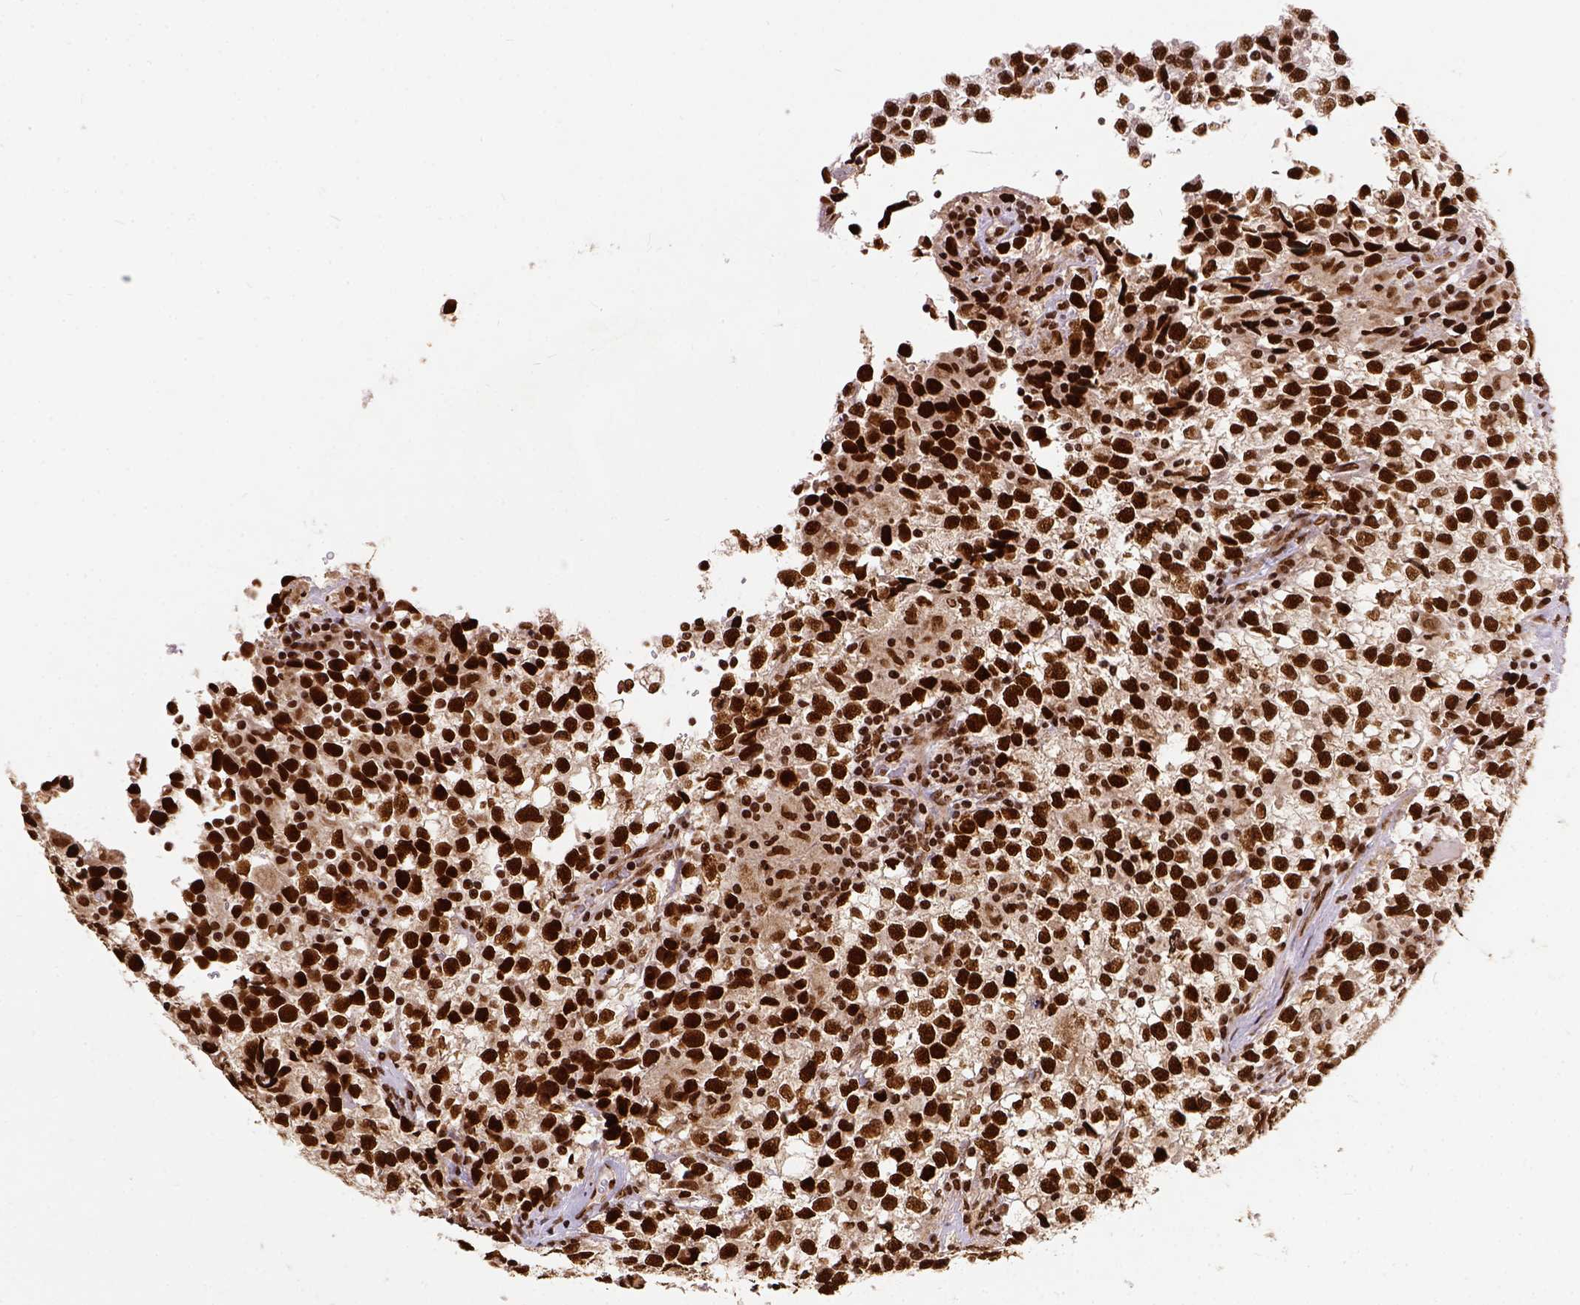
{"staining": {"intensity": "strong", "quantity": ">75%", "location": "nuclear"}, "tissue": "testis cancer", "cell_type": "Tumor cells", "image_type": "cancer", "snomed": [{"axis": "morphology", "description": "Seminoma, NOS"}, {"axis": "topography", "description": "Testis"}], "caption": "A brown stain shows strong nuclear staining of a protein in seminoma (testis) tumor cells.", "gene": "NACC1", "patient": {"sex": "male", "age": 31}}